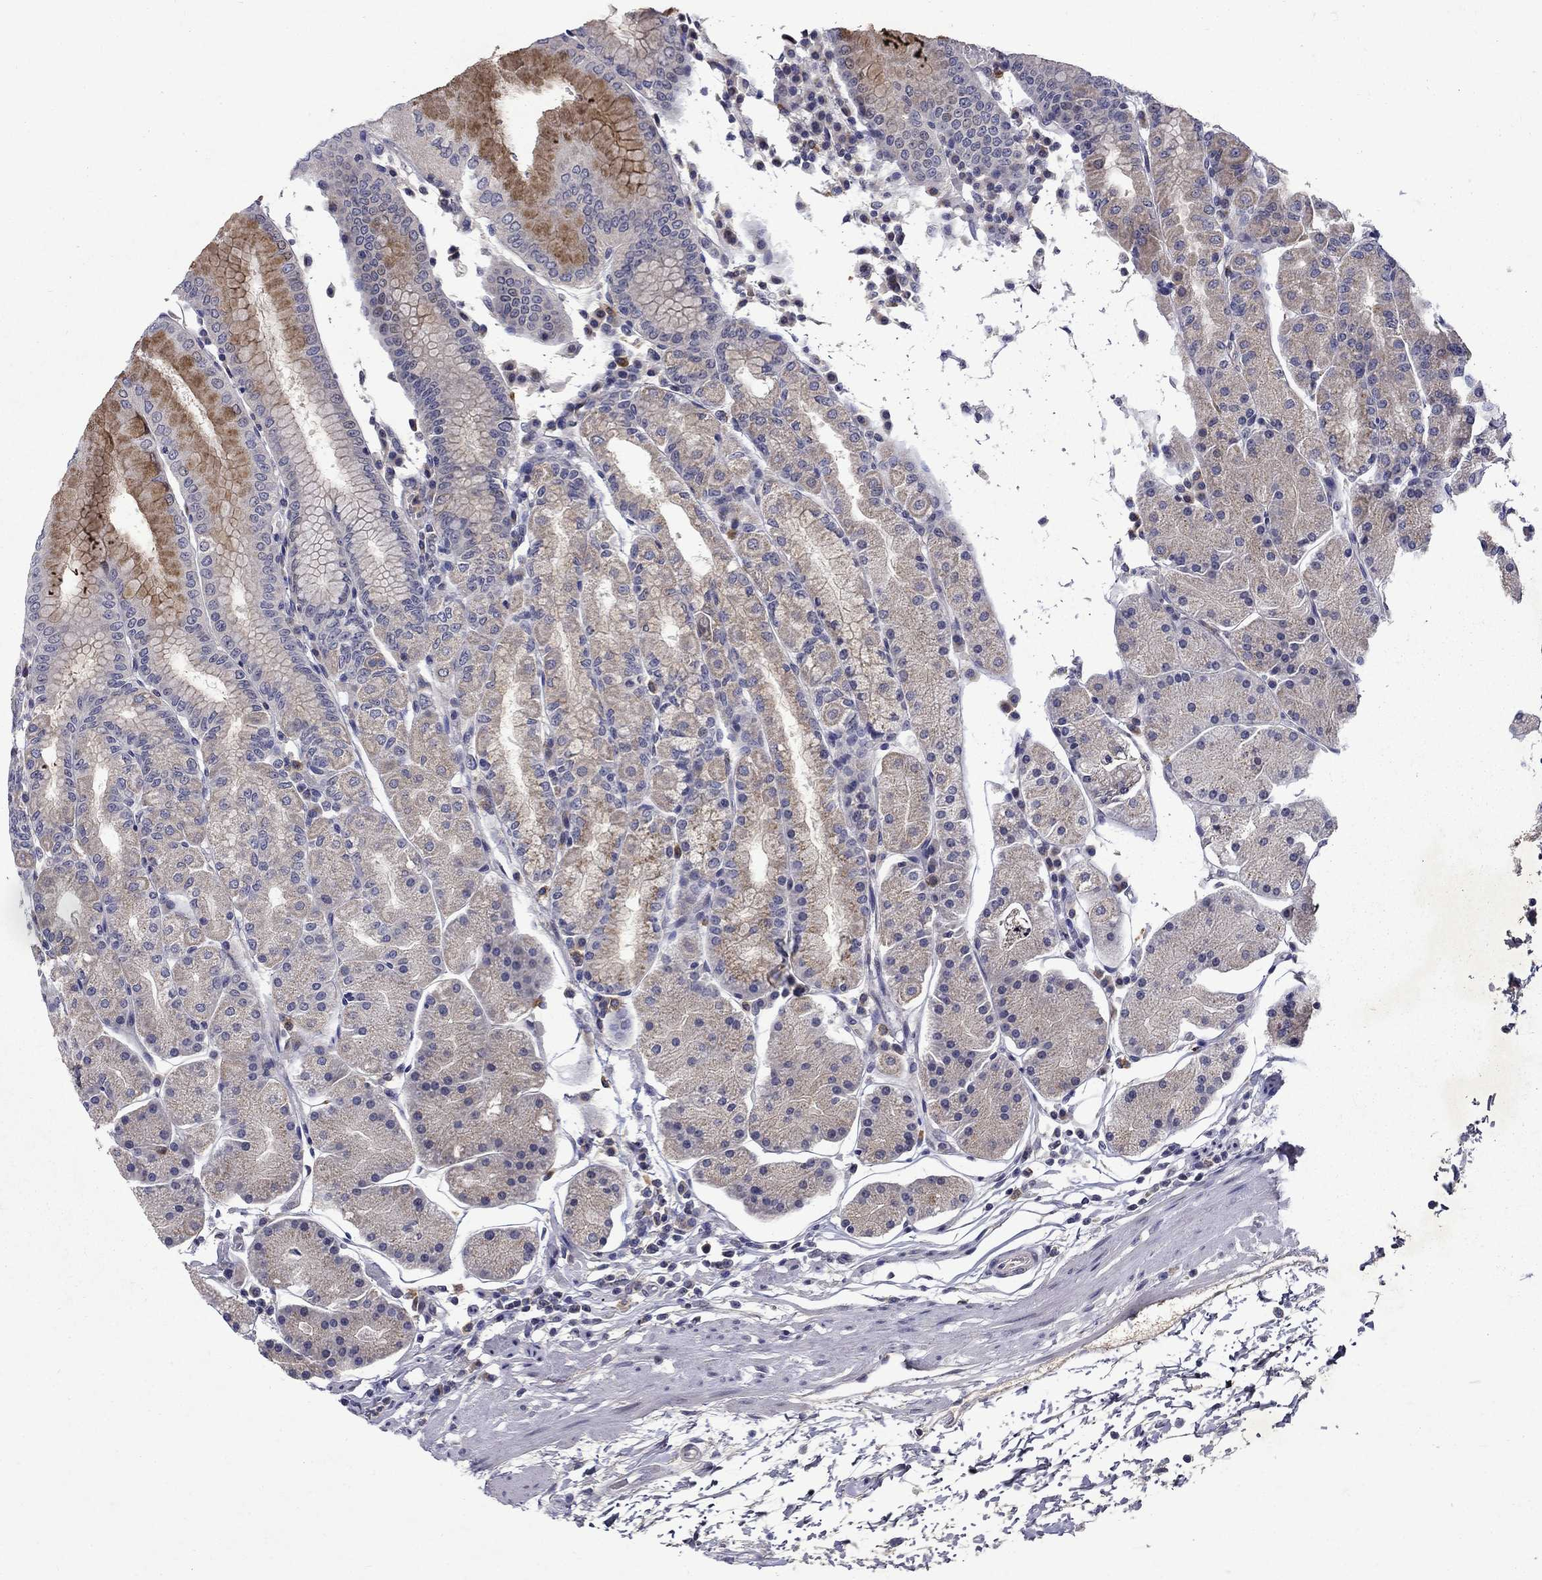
{"staining": {"intensity": "negative", "quantity": "none", "location": "none"}, "tissue": "stomach", "cell_type": "Glandular cells", "image_type": "normal", "snomed": [{"axis": "morphology", "description": "Normal tissue, NOS"}, {"axis": "topography", "description": "Stomach"}], "caption": "Stomach stained for a protein using IHC demonstrates no staining glandular cells.", "gene": "STAB2", "patient": {"sex": "male", "age": 54}}